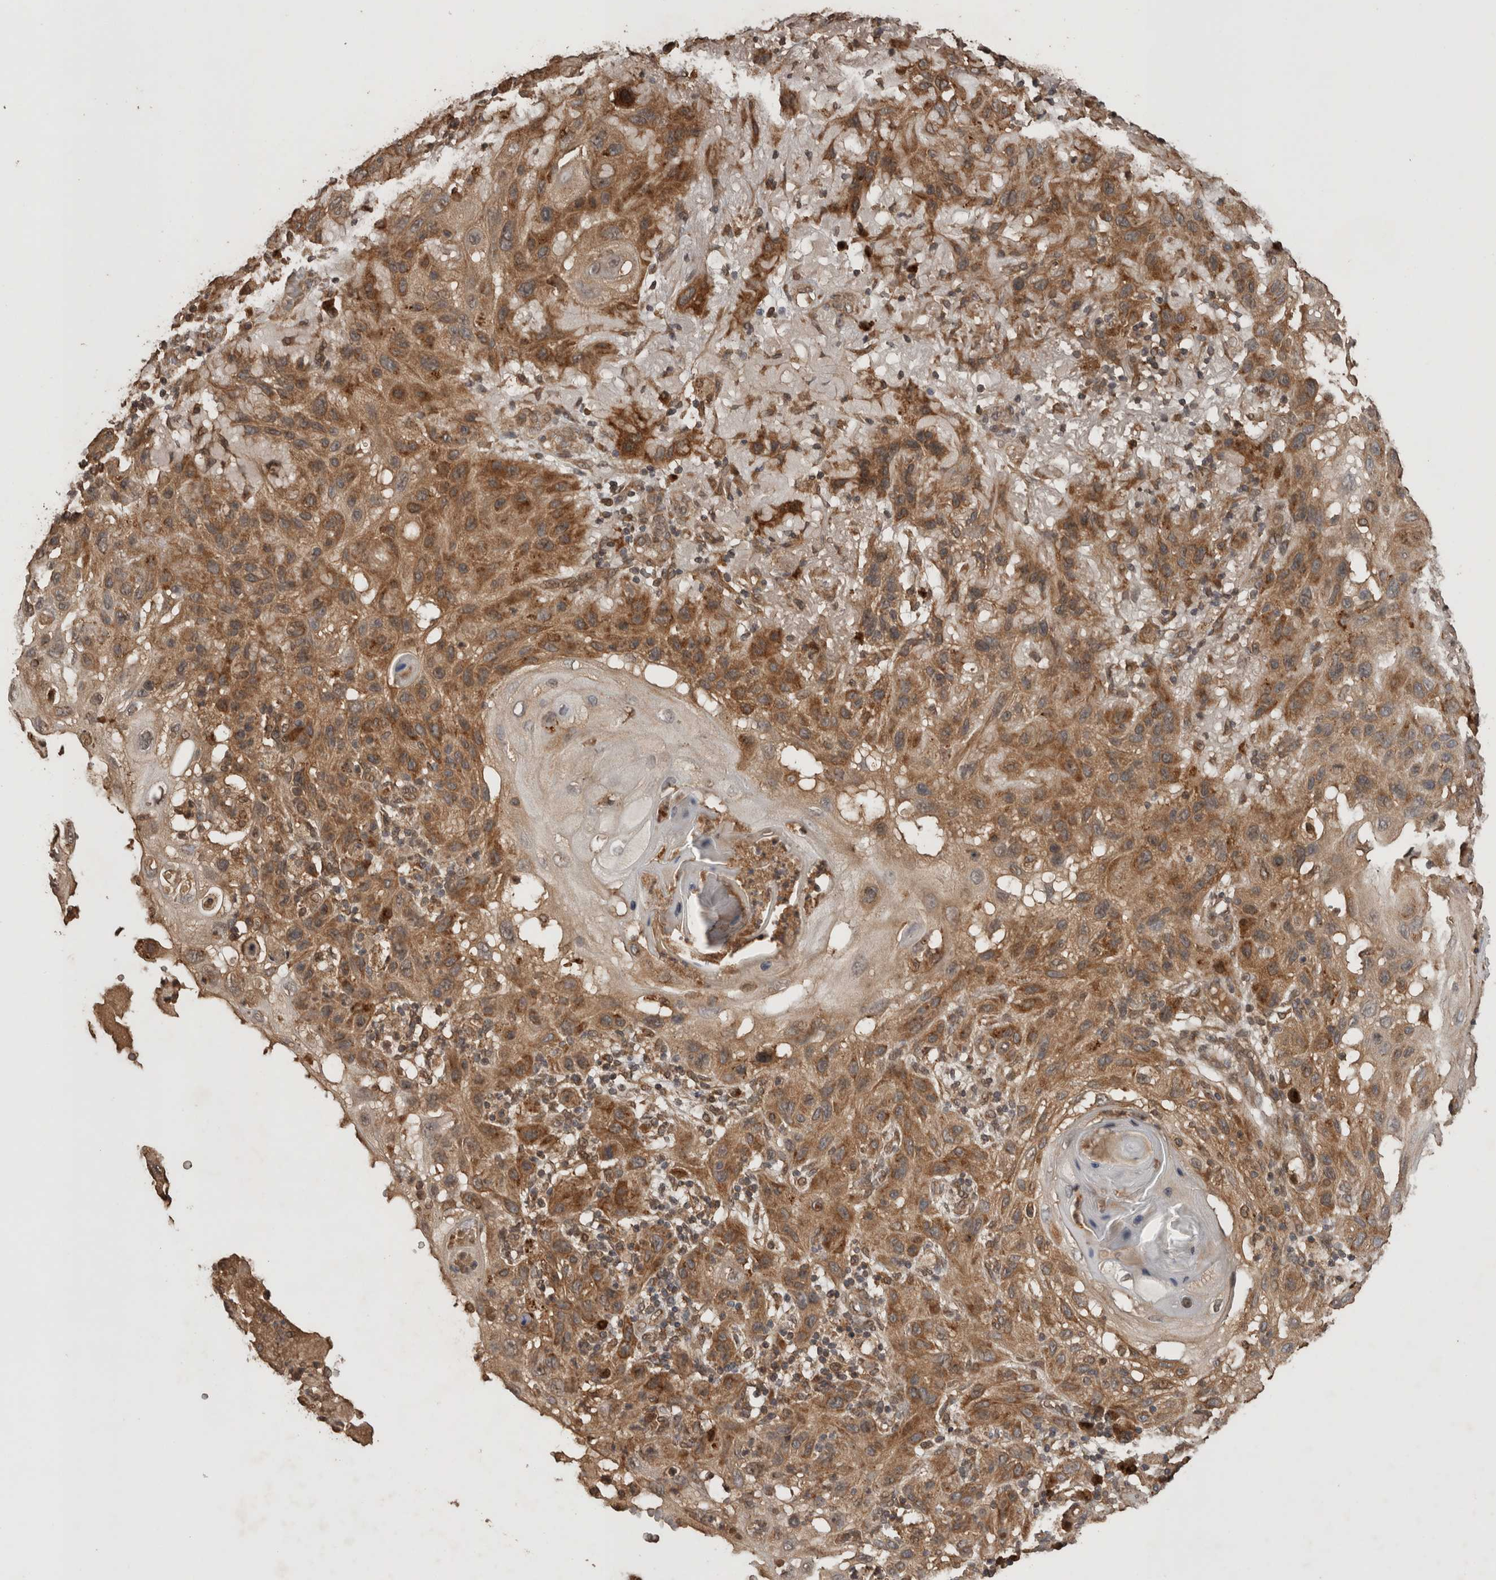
{"staining": {"intensity": "moderate", "quantity": ">75%", "location": "cytoplasmic/membranous"}, "tissue": "skin cancer", "cell_type": "Tumor cells", "image_type": "cancer", "snomed": [{"axis": "morphology", "description": "Normal tissue, NOS"}, {"axis": "morphology", "description": "Squamous cell carcinoma, NOS"}, {"axis": "topography", "description": "Skin"}], "caption": "IHC of human skin cancer (squamous cell carcinoma) demonstrates medium levels of moderate cytoplasmic/membranous positivity in approximately >75% of tumor cells. (DAB (3,3'-diaminobenzidine) = brown stain, brightfield microscopy at high magnification).", "gene": "OTUD7B", "patient": {"sex": "female", "age": 96}}